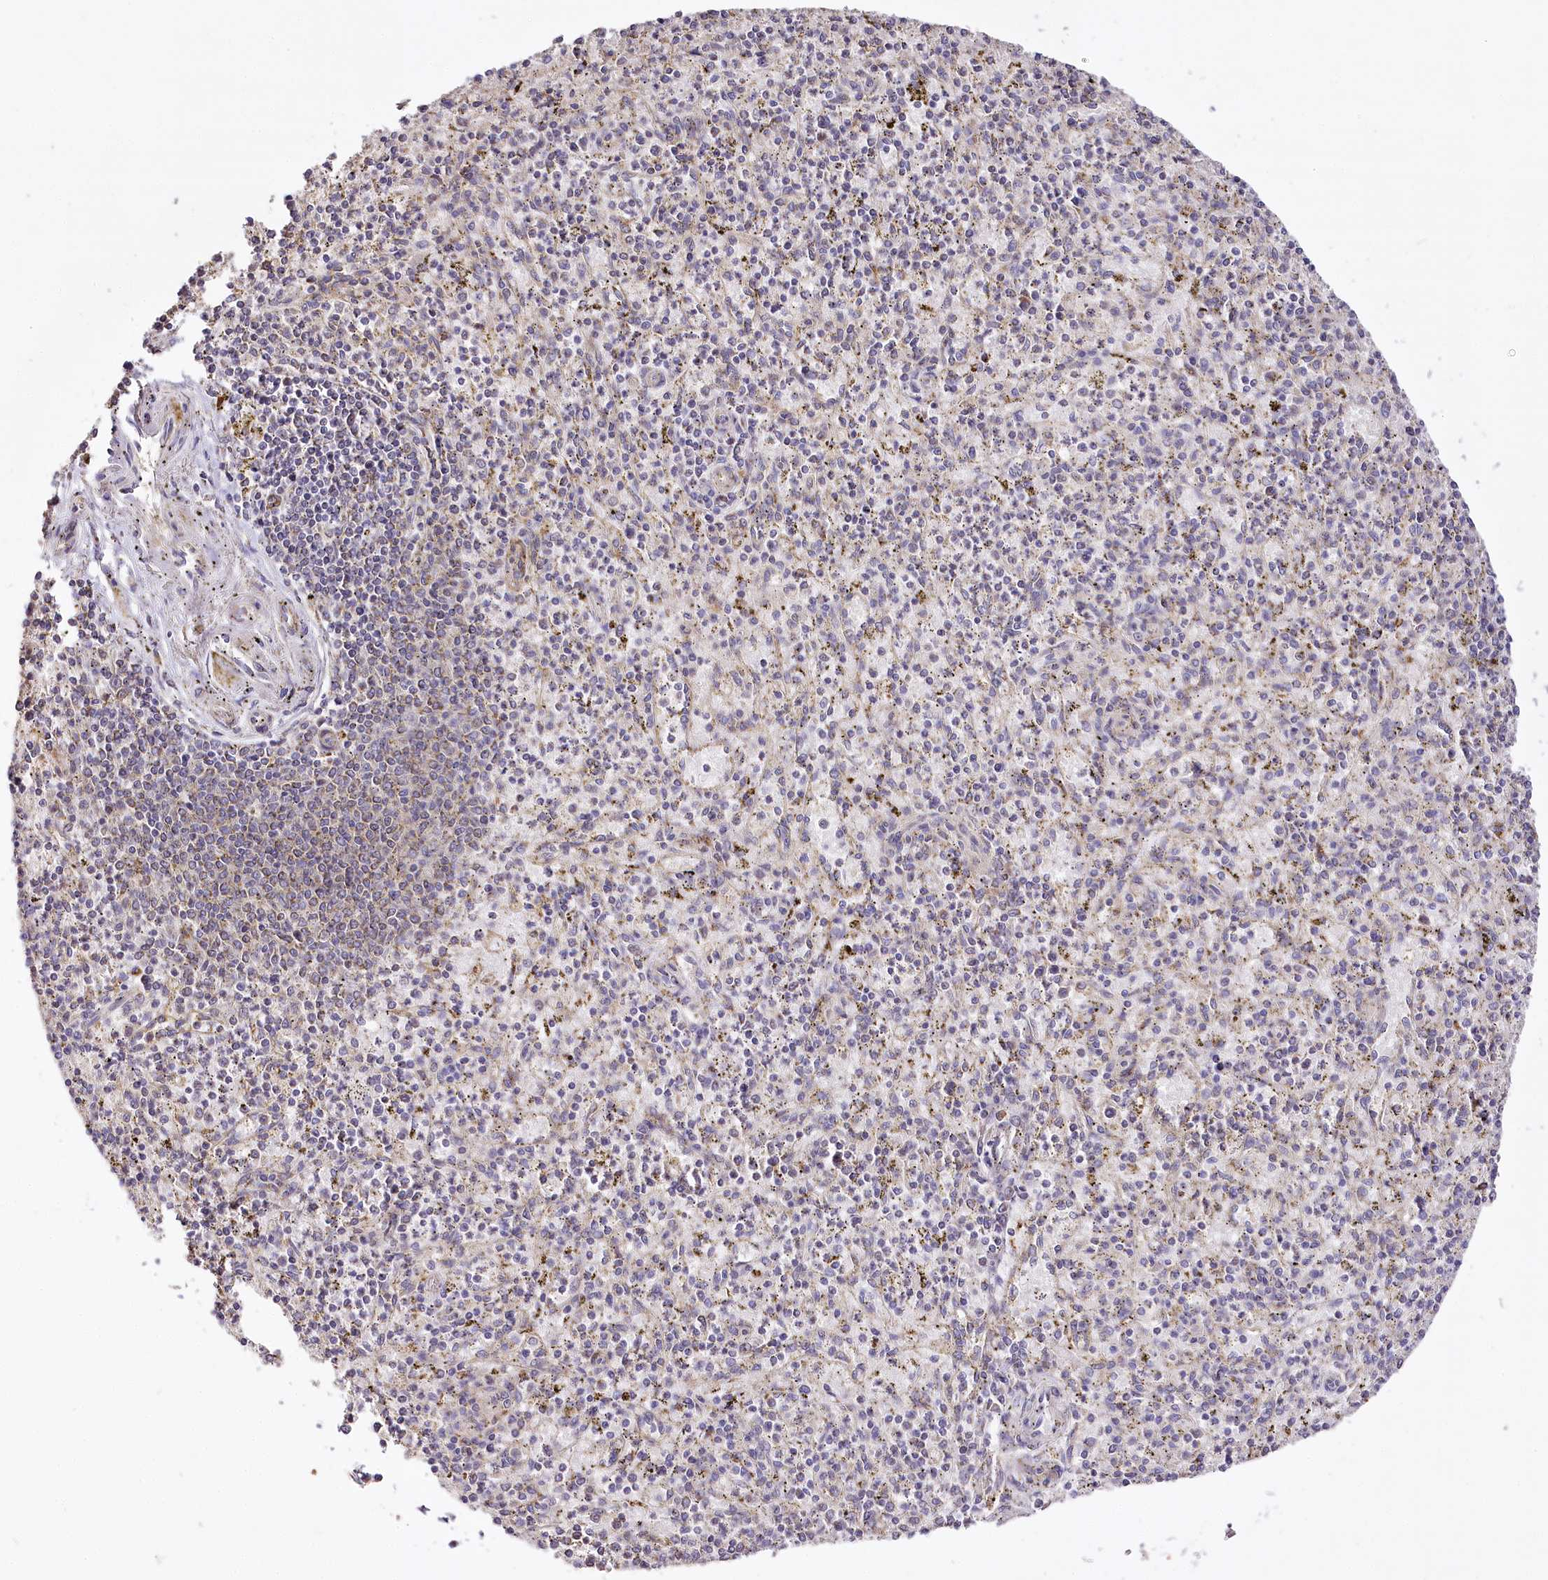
{"staining": {"intensity": "negative", "quantity": "none", "location": "none"}, "tissue": "spleen", "cell_type": "Cells in red pulp", "image_type": "normal", "snomed": [{"axis": "morphology", "description": "Normal tissue, NOS"}, {"axis": "topography", "description": "Spleen"}], "caption": "High magnification brightfield microscopy of normal spleen stained with DAB (brown) and counterstained with hematoxylin (blue): cells in red pulp show no significant positivity. The staining is performed using DAB (3,3'-diaminobenzidine) brown chromogen with nuclei counter-stained in using hematoxylin.", "gene": "ZNF226", "patient": {"sex": "male", "age": 72}}